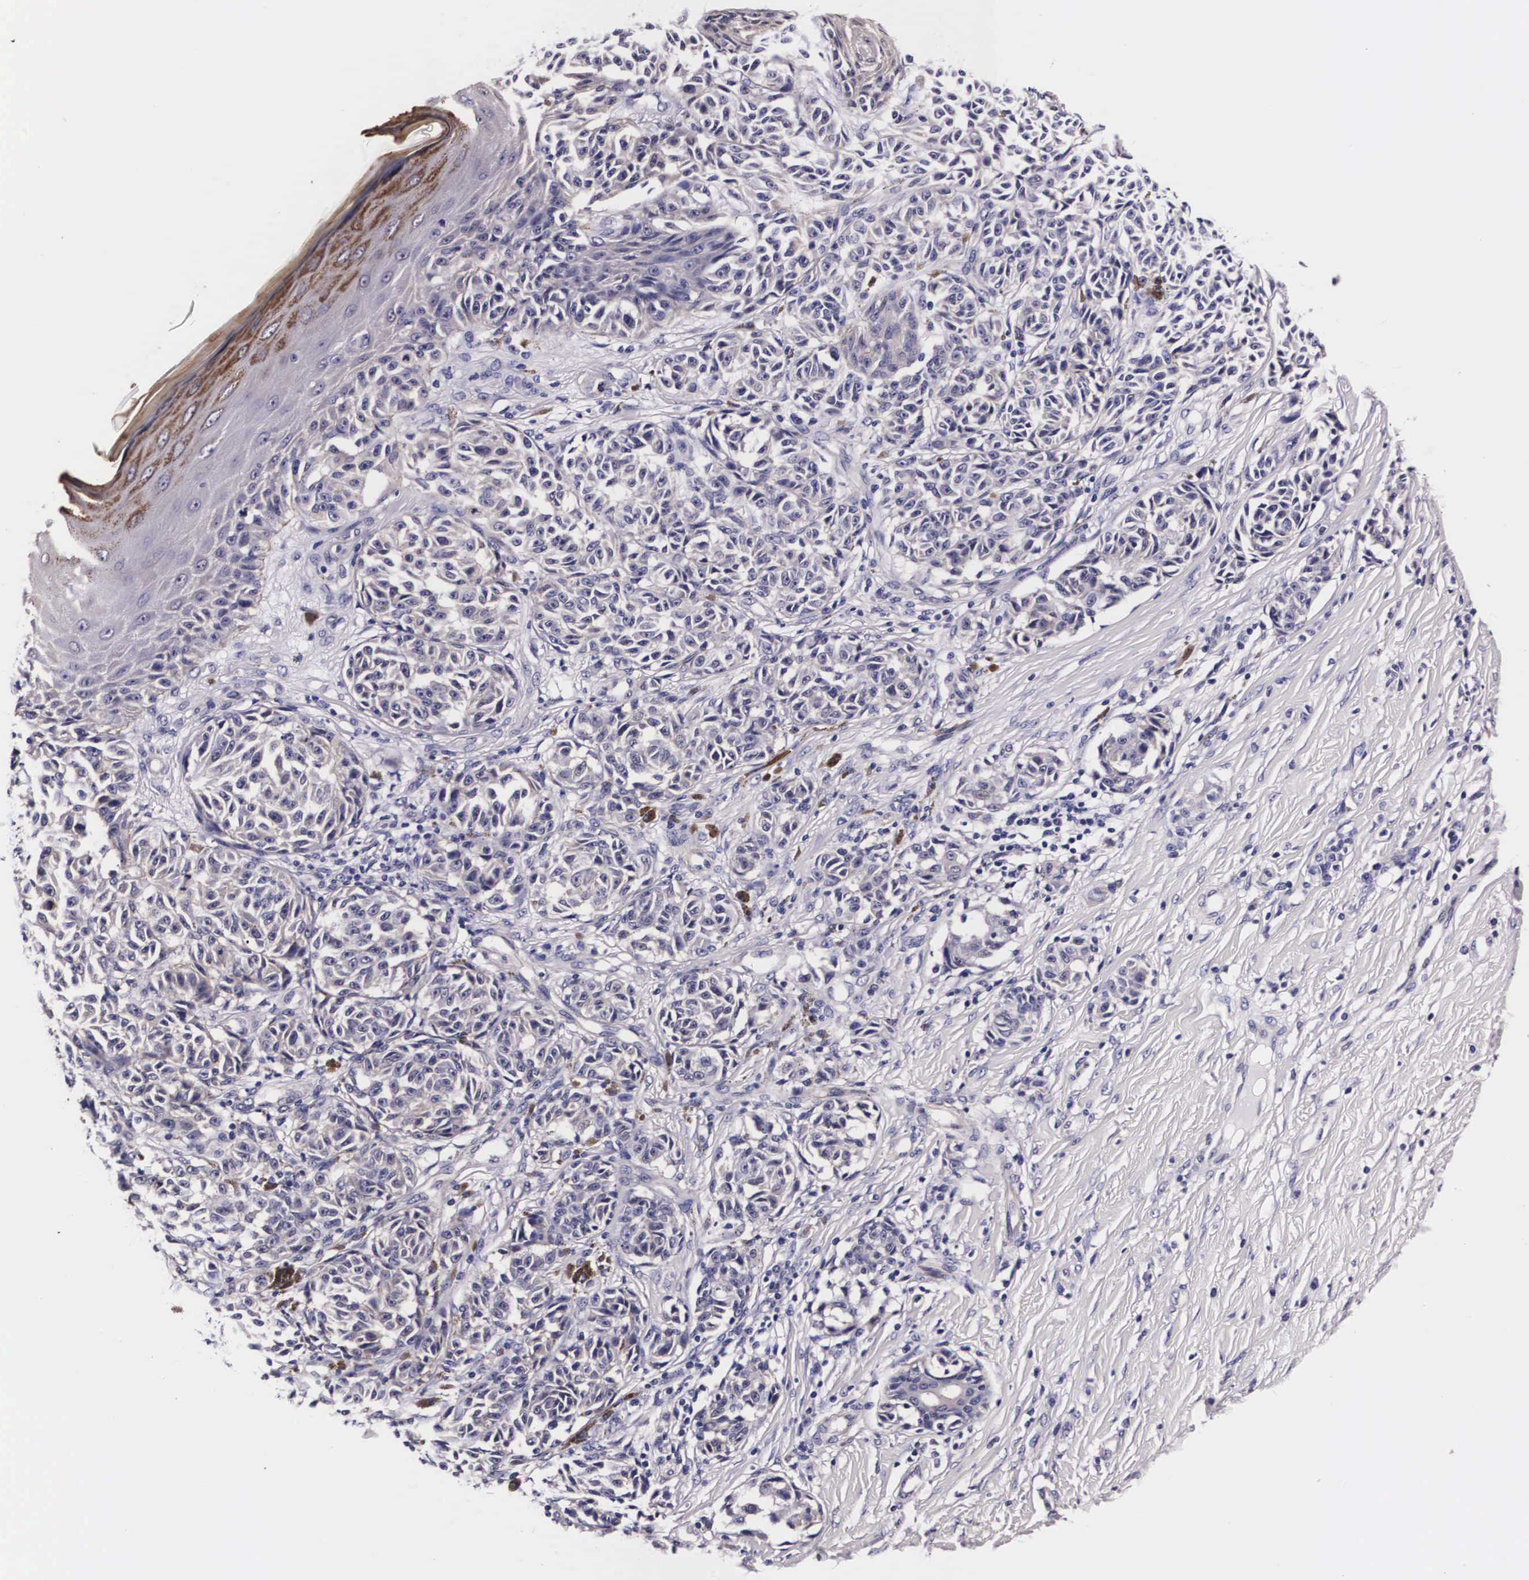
{"staining": {"intensity": "negative", "quantity": "none", "location": "none"}, "tissue": "melanoma", "cell_type": "Tumor cells", "image_type": "cancer", "snomed": [{"axis": "morphology", "description": "Malignant melanoma, NOS"}, {"axis": "topography", "description": "Skin"}], "caption": "IHC micrograph of neoplastic tissue: malignant melanoma stained with DAB (3,3'-diaminobenzidine) reveals no significant protein staining in tumor cells.", "gene": "PHETA2", "patient": {"sex": "male", "age": 49}}